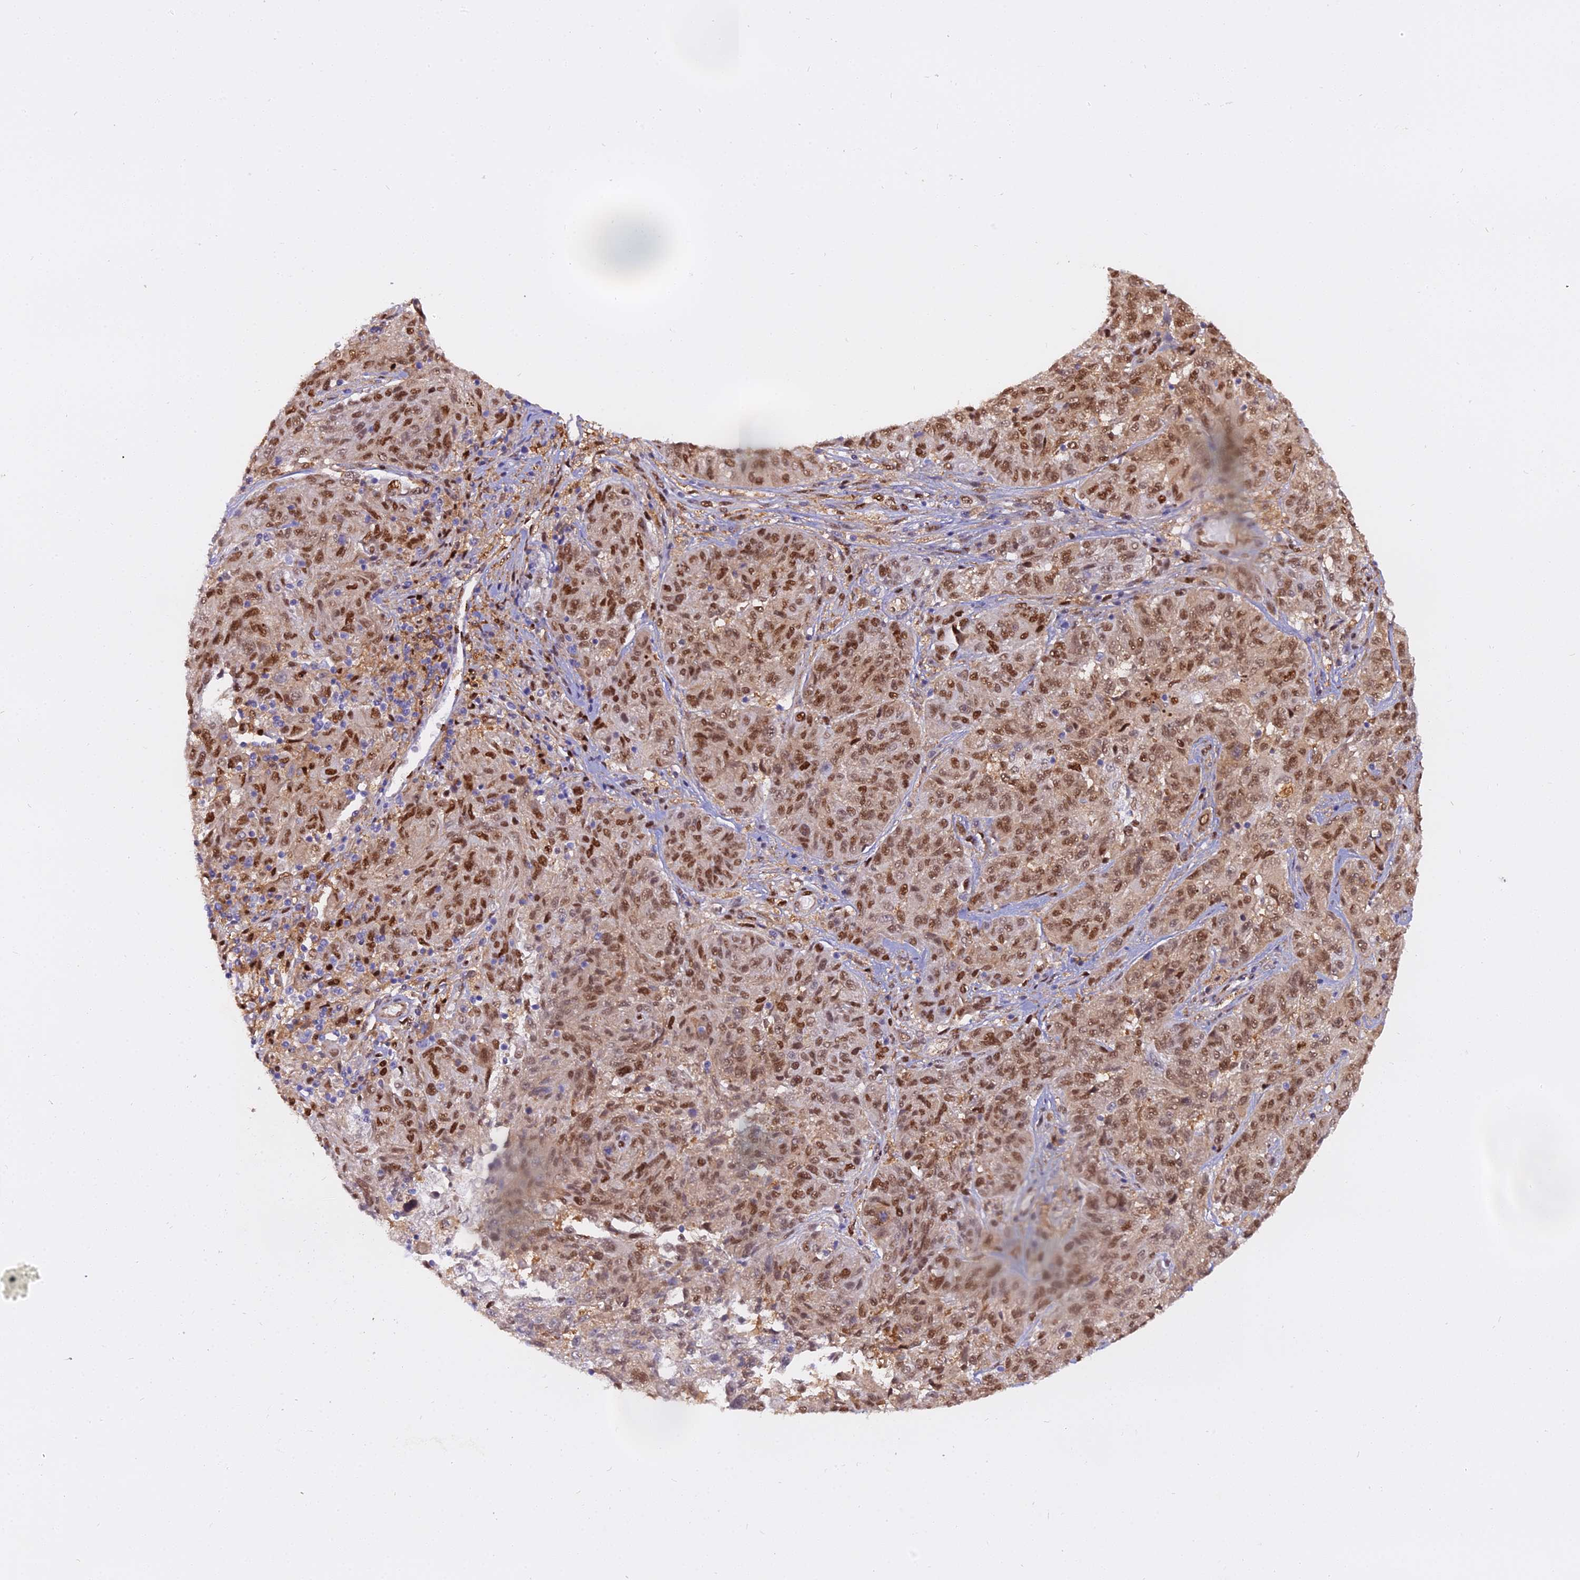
{"staining": {"intensity": "moderate", "quantity": ">75%", "location": "nuclear"}, "tissue": "melanoma", "cell_type": "Tumor cells", "image_type": "cancer", "snomed": [{"axis": "morphology", "description": "Malignant melanoma, NOS"}, {"axis": "topography", "description": "Skin"}], "caption": "Protein expression analysis of malignant melanoma reveals moderate nuclear staining in approximately >75% of tumor cells.", "gene": "NPEPL1", "patient": {"sex": "male", "age": 53}}